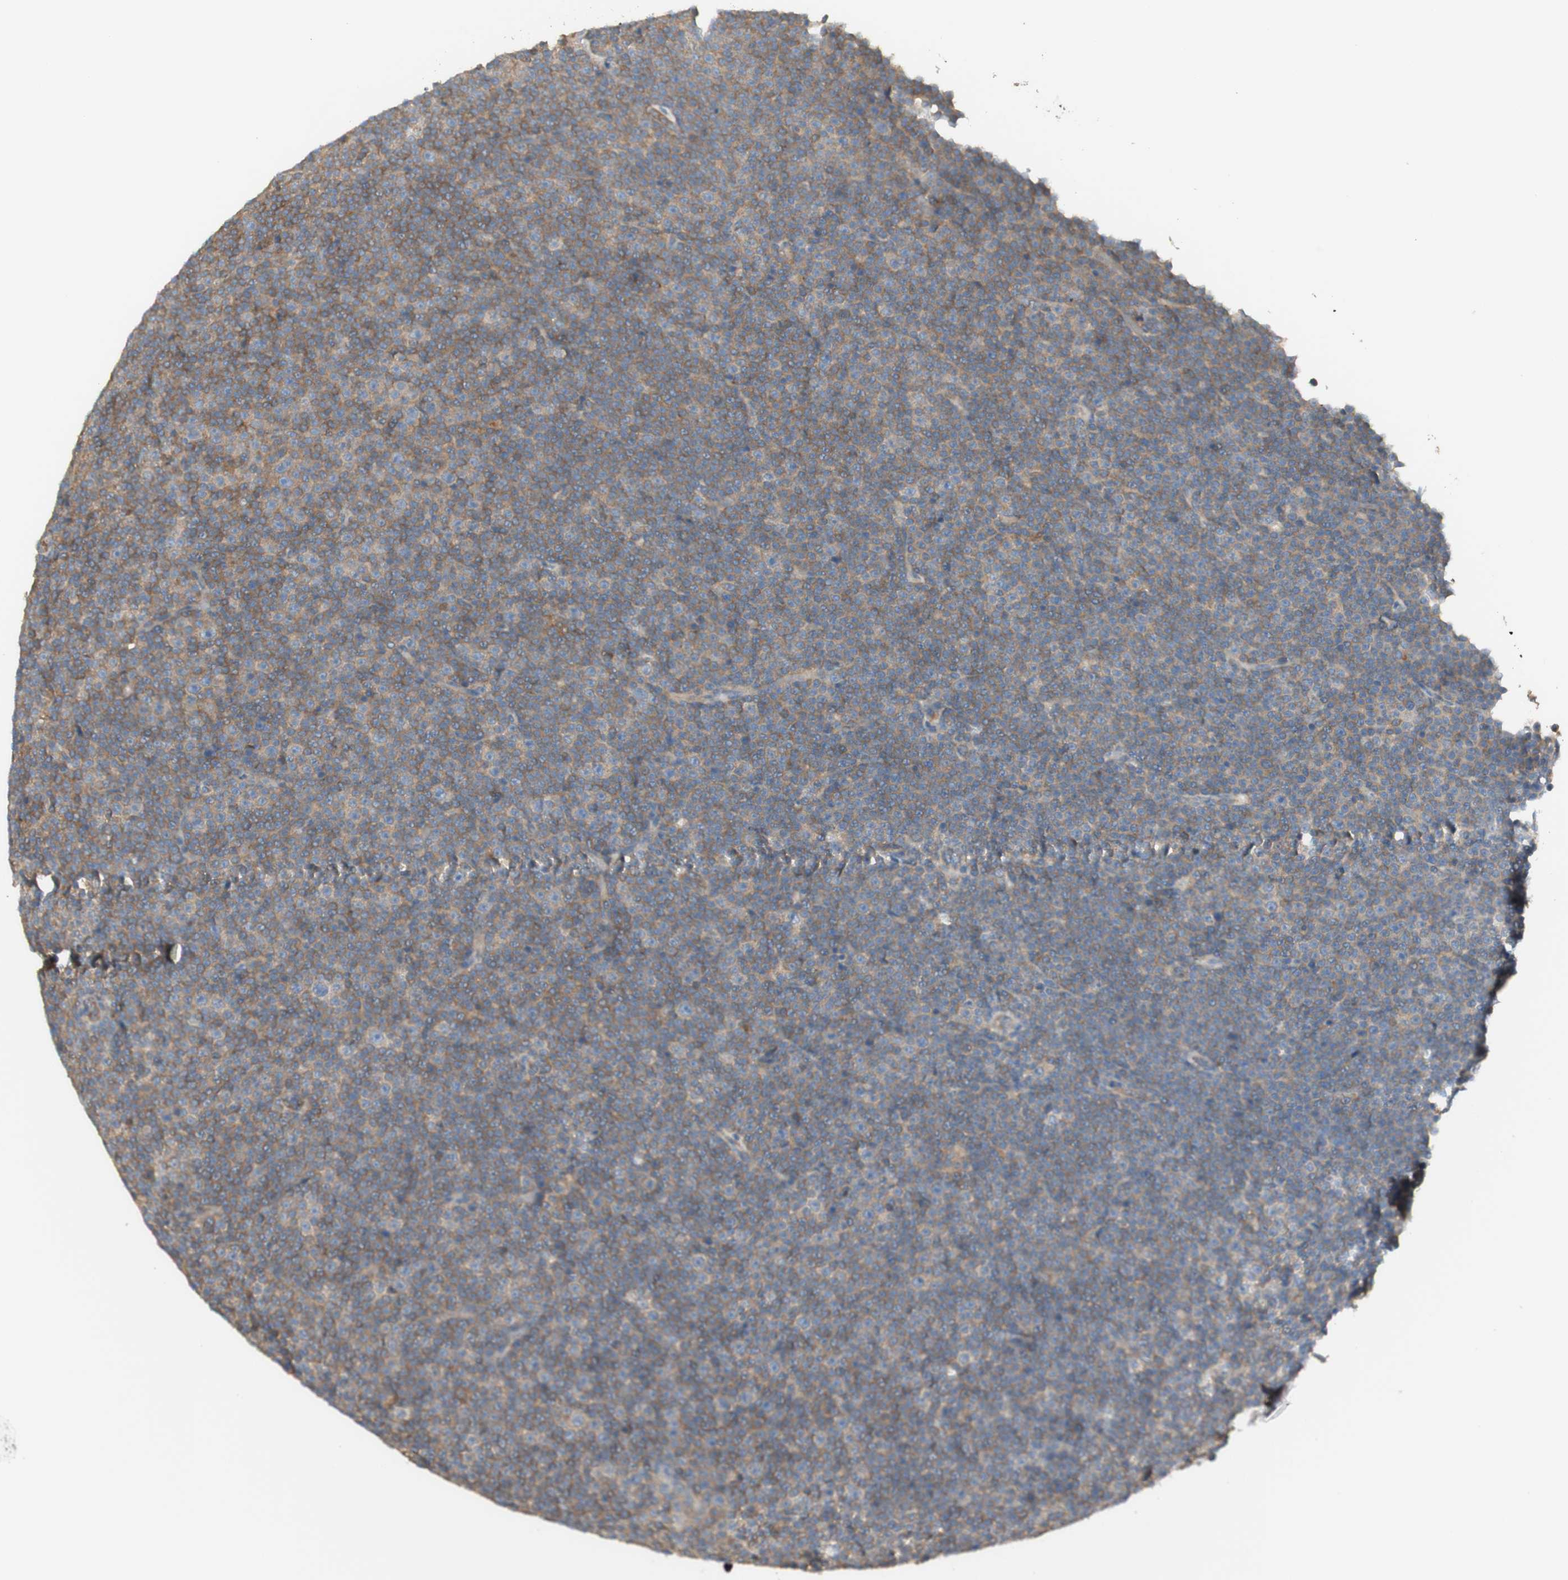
{"staining": {"intensity": "moderate", "quantity": ">75%", "location": "cytoplasmic/membranous"}, "tissue": "lymphoma", "cell_type": "Tumor cells", "image_type": "cancer", "snomed": [{"axis": "morphology", "description": "Malignant lymphoma, non-Hodgkin's type, Low grade"}, {"axis": "topography", "description": "Lymph node"}], "caption": "This photomicrograph reveals malignant lymphoma, non-Hodgkin's type (low-grade) stained with immunohistochemistry to label a protein in brown. The cytoplasmic/membranous of tumor cells show moderate positivity for the protein. Nuclei are counter-stained blue.", "gene": "IKBKG", "patient": {"sex": "female", "age": 67}}